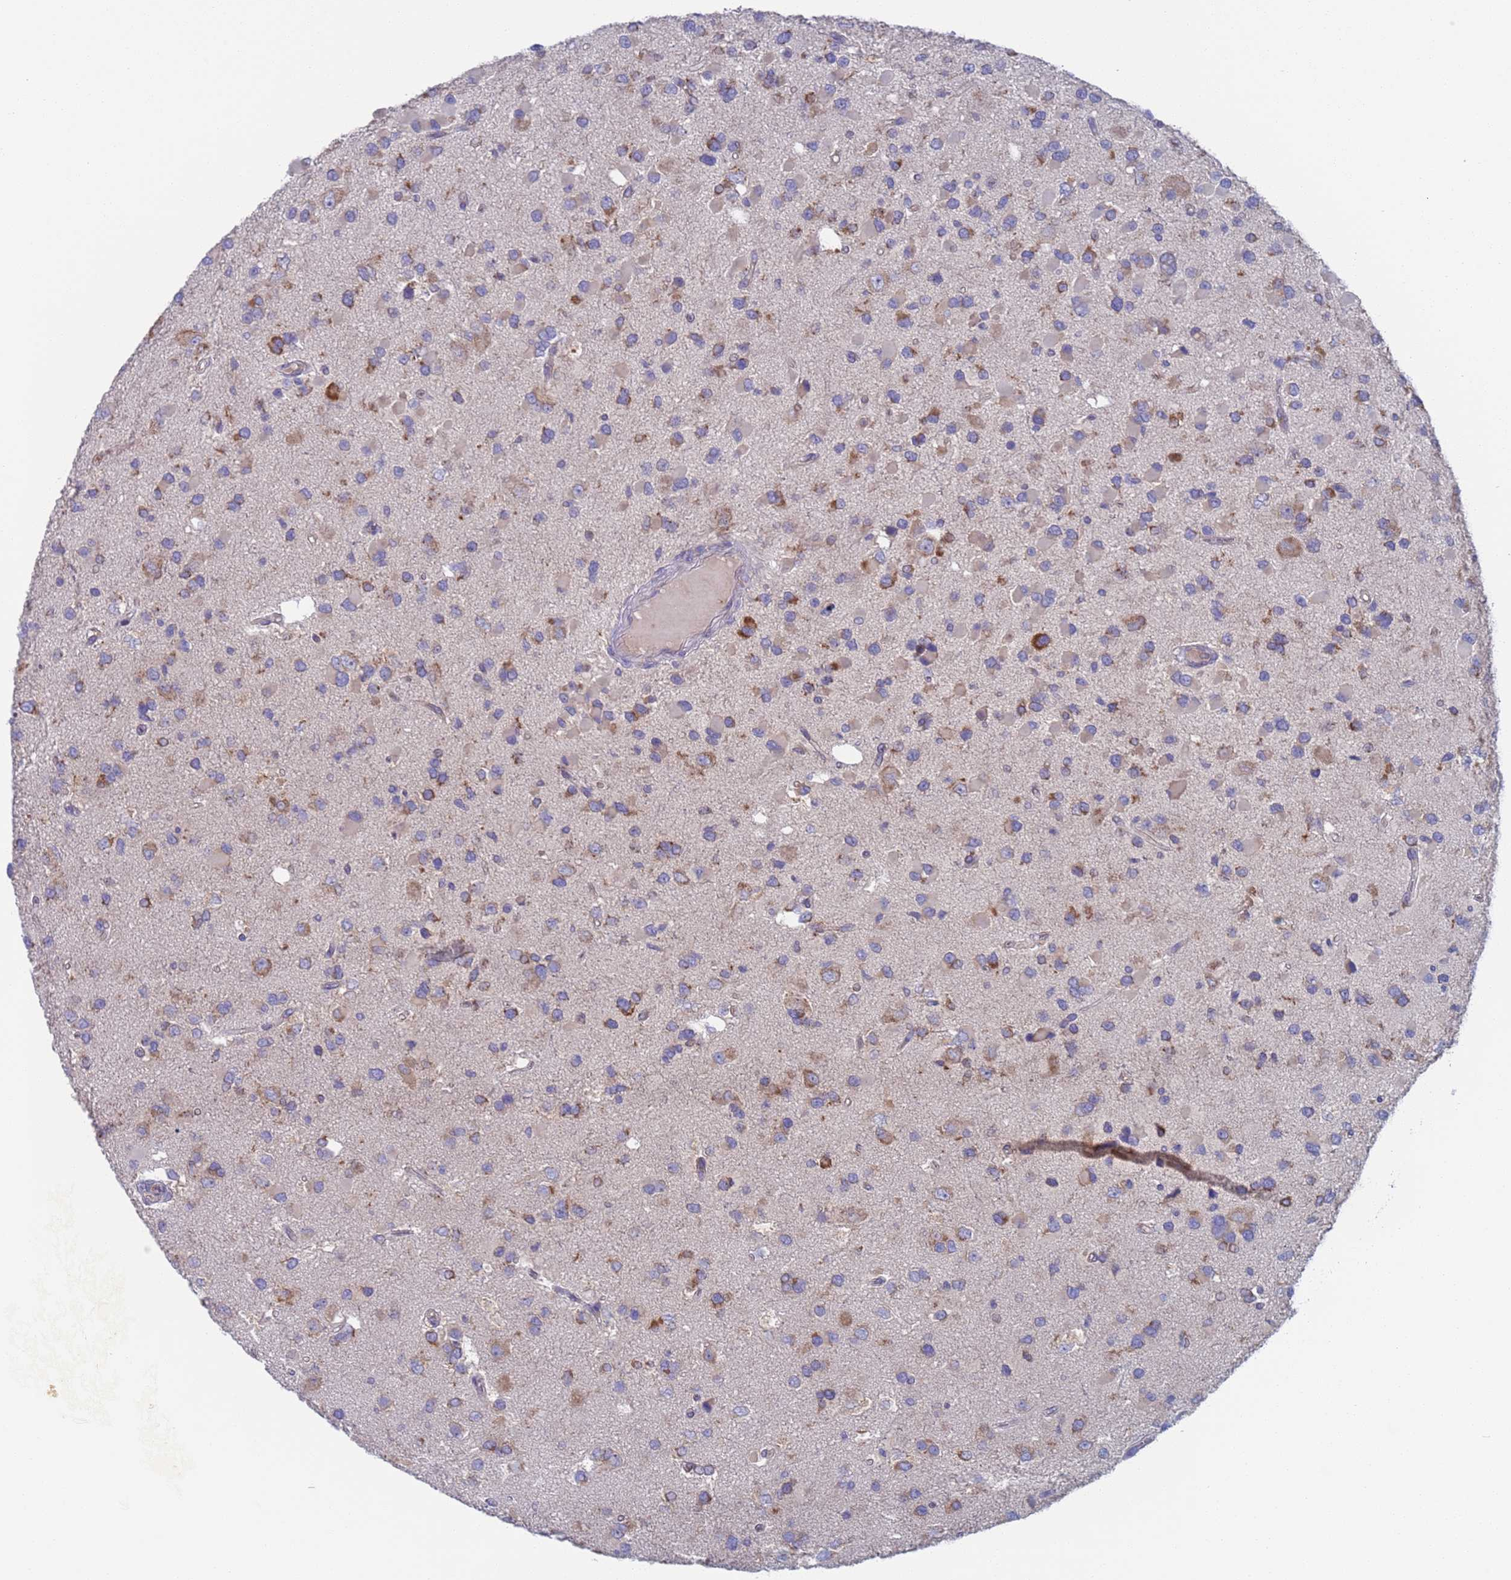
{"staining": {"intensity": "moderate", "quantity": "<25%", "location": "cytoplasmic/membranous"}, "tissue": "glioma", "cell_type": "Tumor cells", "image_type": "cancer", "snomed": [{"axis": "morphology", "description": "Glioma, malignant, High grade"}, {"axis": "topography", "description": "Brain"}], "caption": "Tumor cells show moderate cytoplasmic/membranous staining in approximately <25% of cells in glioma.", "gene": "PET117", "patient": {"sex": "male", "age": 53}}